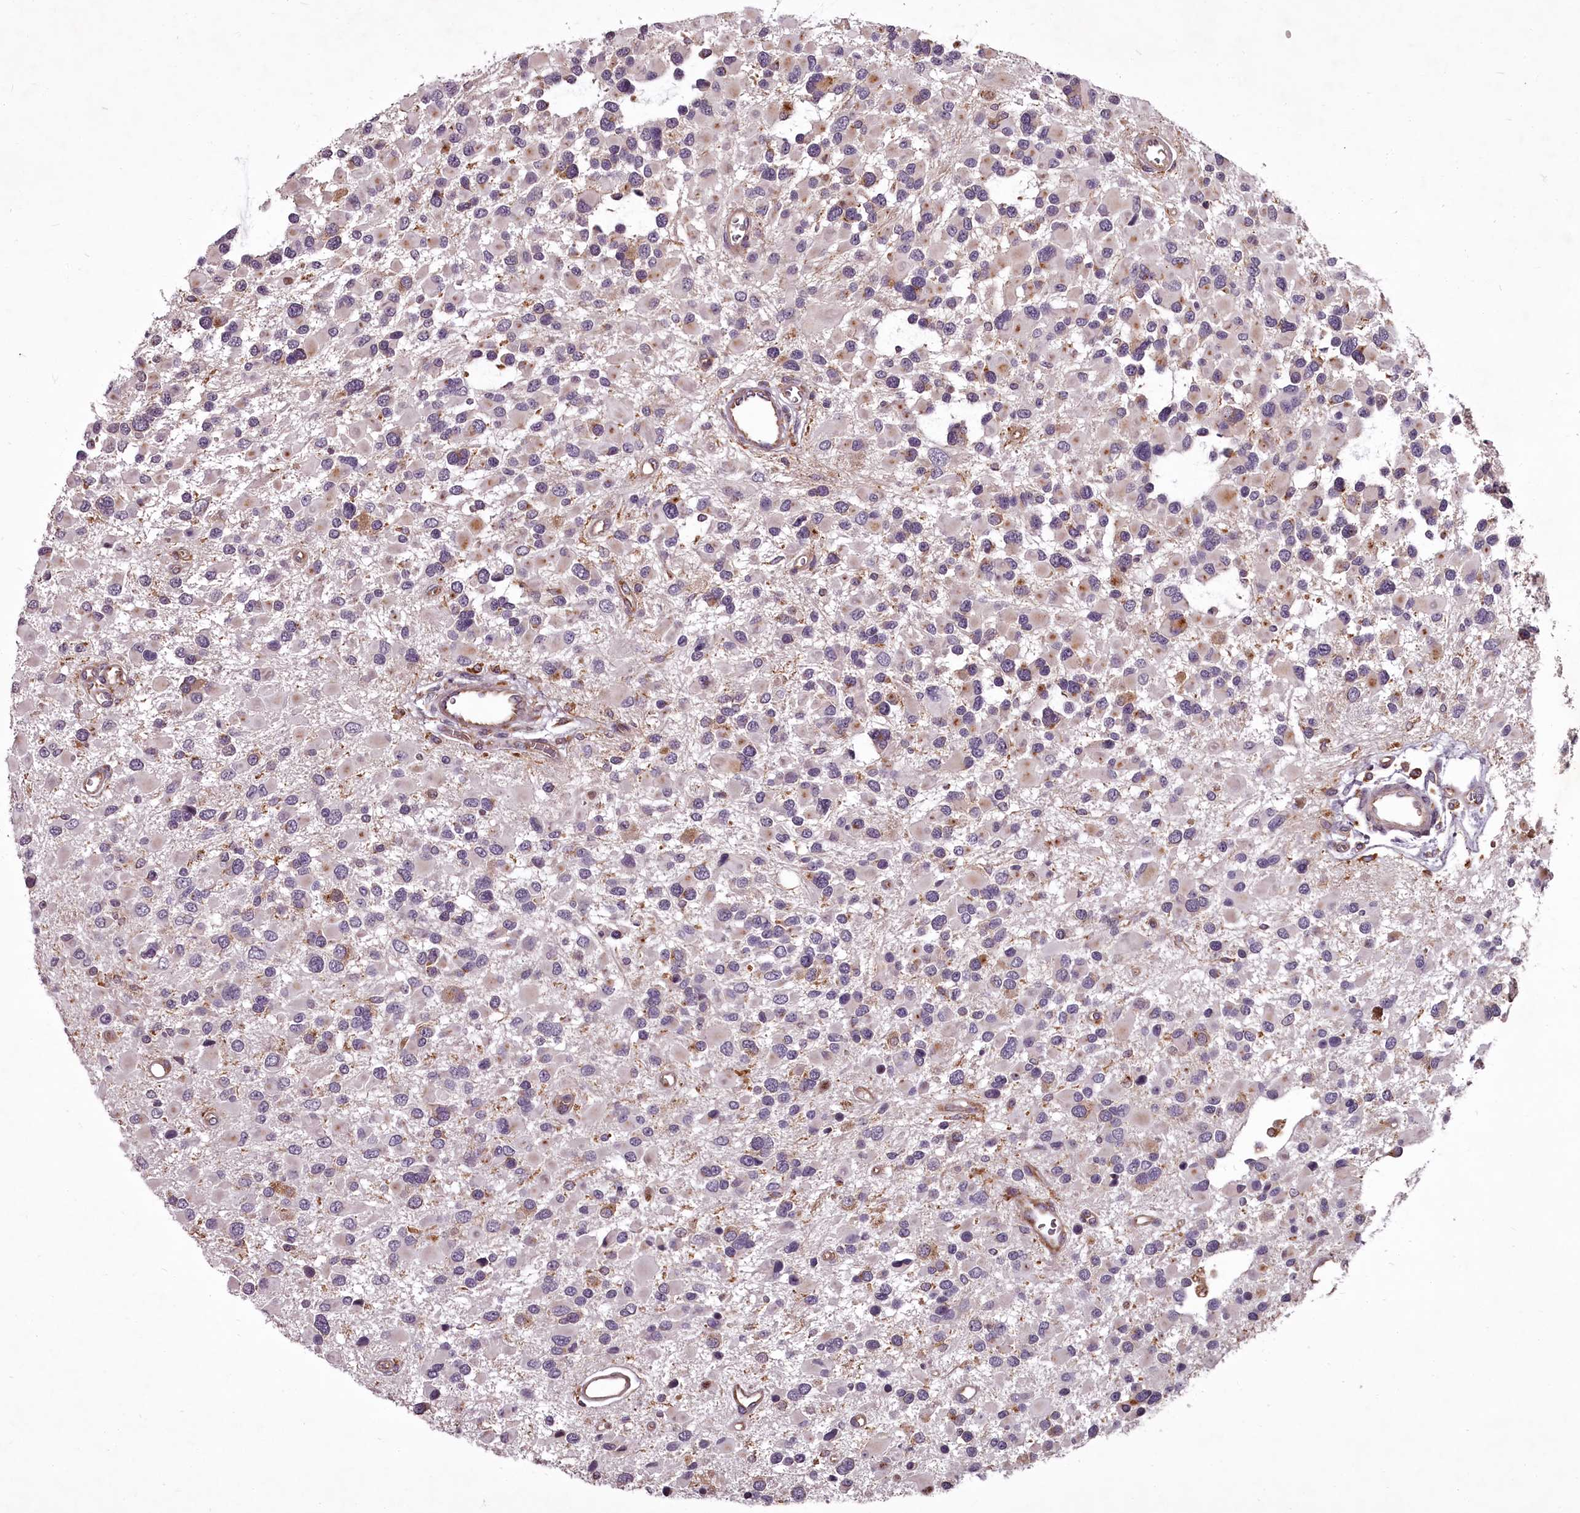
{"staining": {"intensity": "negative", "quantity": "none", "location": "none"}, "tissue": "glioma", "cell_type": "Tumor cells", "image_type": "cancer", "snomed": [{"axis": "morphology", "description": "Glioma, malignant, High grade"}, {"axis": "topography", "description": "Brain"}], "caption": "Tumor cells show no significant protein staining in malignant high-grade glioma.", "gene": "STX6", "patient": {"sex": "male", "age": 53}}